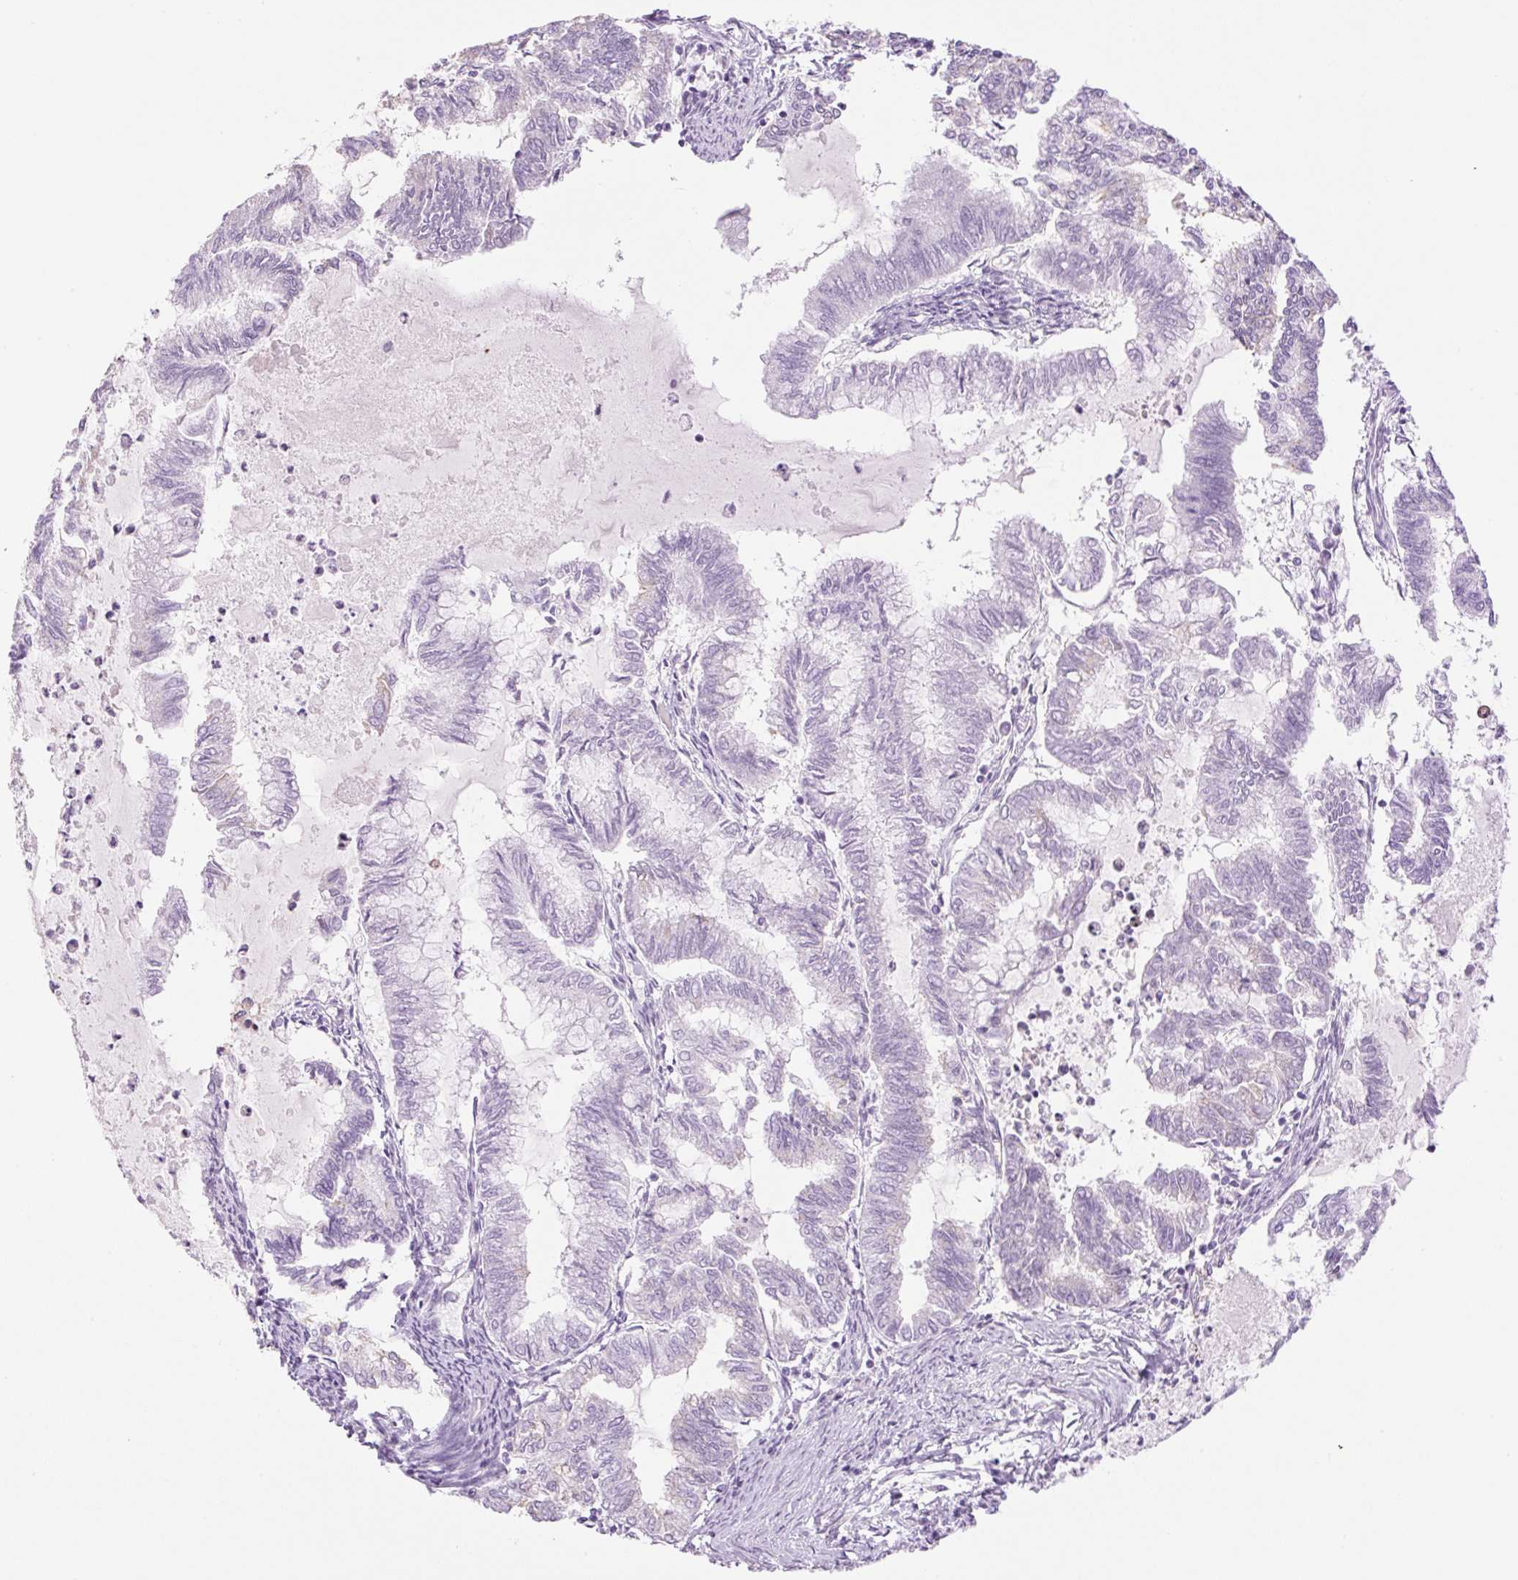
{"staining": {"intensity": "negative", "quantity": "none", "location": "none"}, "tissue": "endometrial cancer", "cell_type": "Tumor cells", "image_type": "cancer", "snomed": [{"axis": "morphology", "description": "Adenocarcinoma, NOS"}, {"axis": "topography", "description": "Endometrium"}], "caption": "A micrograph of endometrial cancer (adenocarcinoma) stained for a protein shows no brown staining in tumor cells.", "gene": "SP140L", "patient": {"sex": "female", "age": 79}}